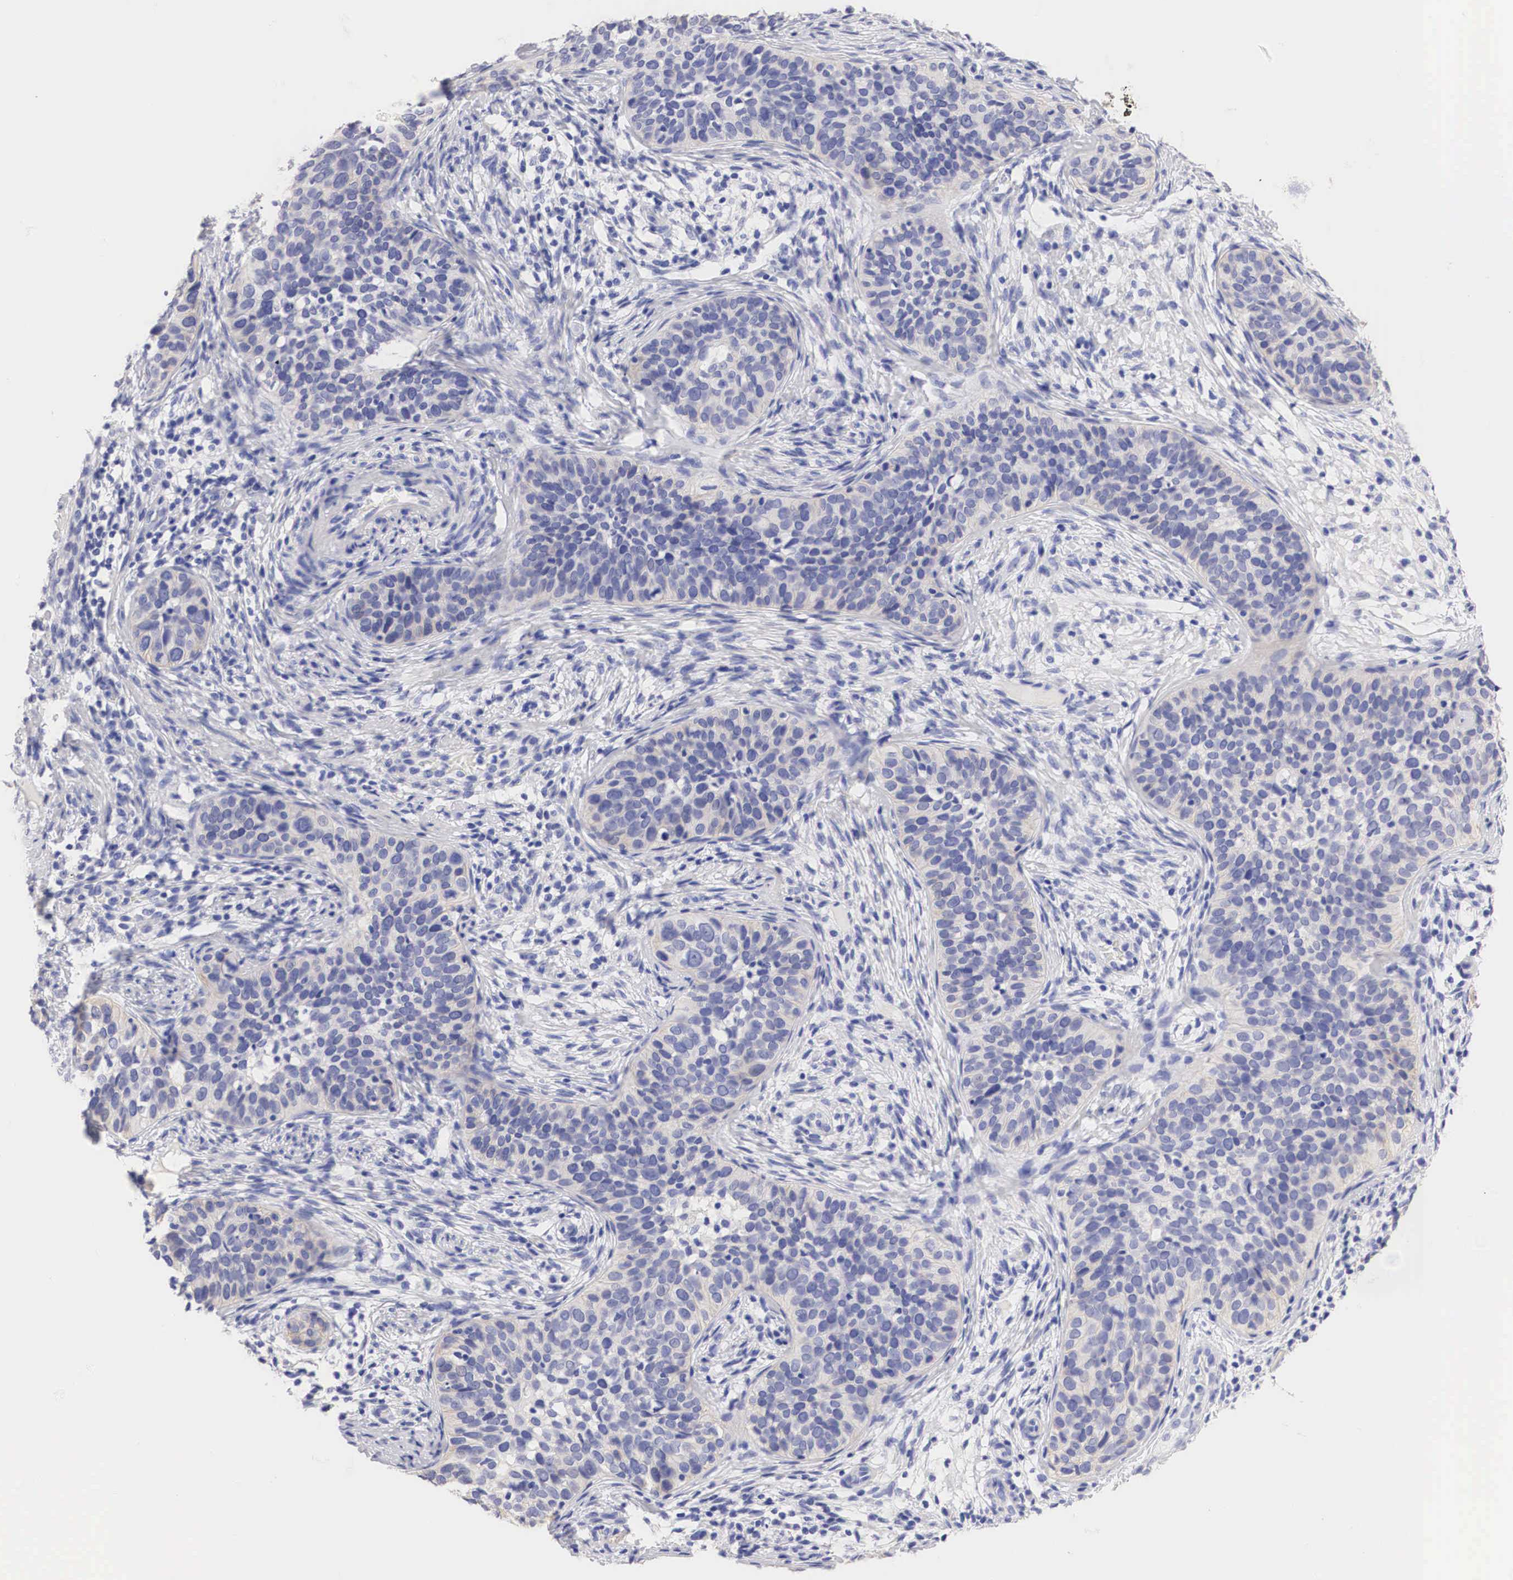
{"staining": {"intensity": "weak", "quantity": ">75%", "location": "cytoplasmic/membranous"}, "tissue": "cervical cancer", "cell_type": "Tumor cells", "image_type": "cancer", "snomed": [{"axis": "morphology", "description": "Squamous cell carcinoma, NOS"}, {"axis": "topography", "description": "Cervix"}], "caption": "Immunohistochemistry (IHC) staining of cervical cancer (squamous cell carcinoma), which demonstrates low levels of weak cytoplasmic/membranous expression in about >75% of tumor cells indicating weak cytoplasmic/membranous protein expression. The staining was performed using DAB (3,3'-diaminobenzidine) (brown) for protein detection and nuclei were counterstained in hematoxylin (blue).", "gene": "ERBB2", "patient": {"sex": "female", "age": 31}}